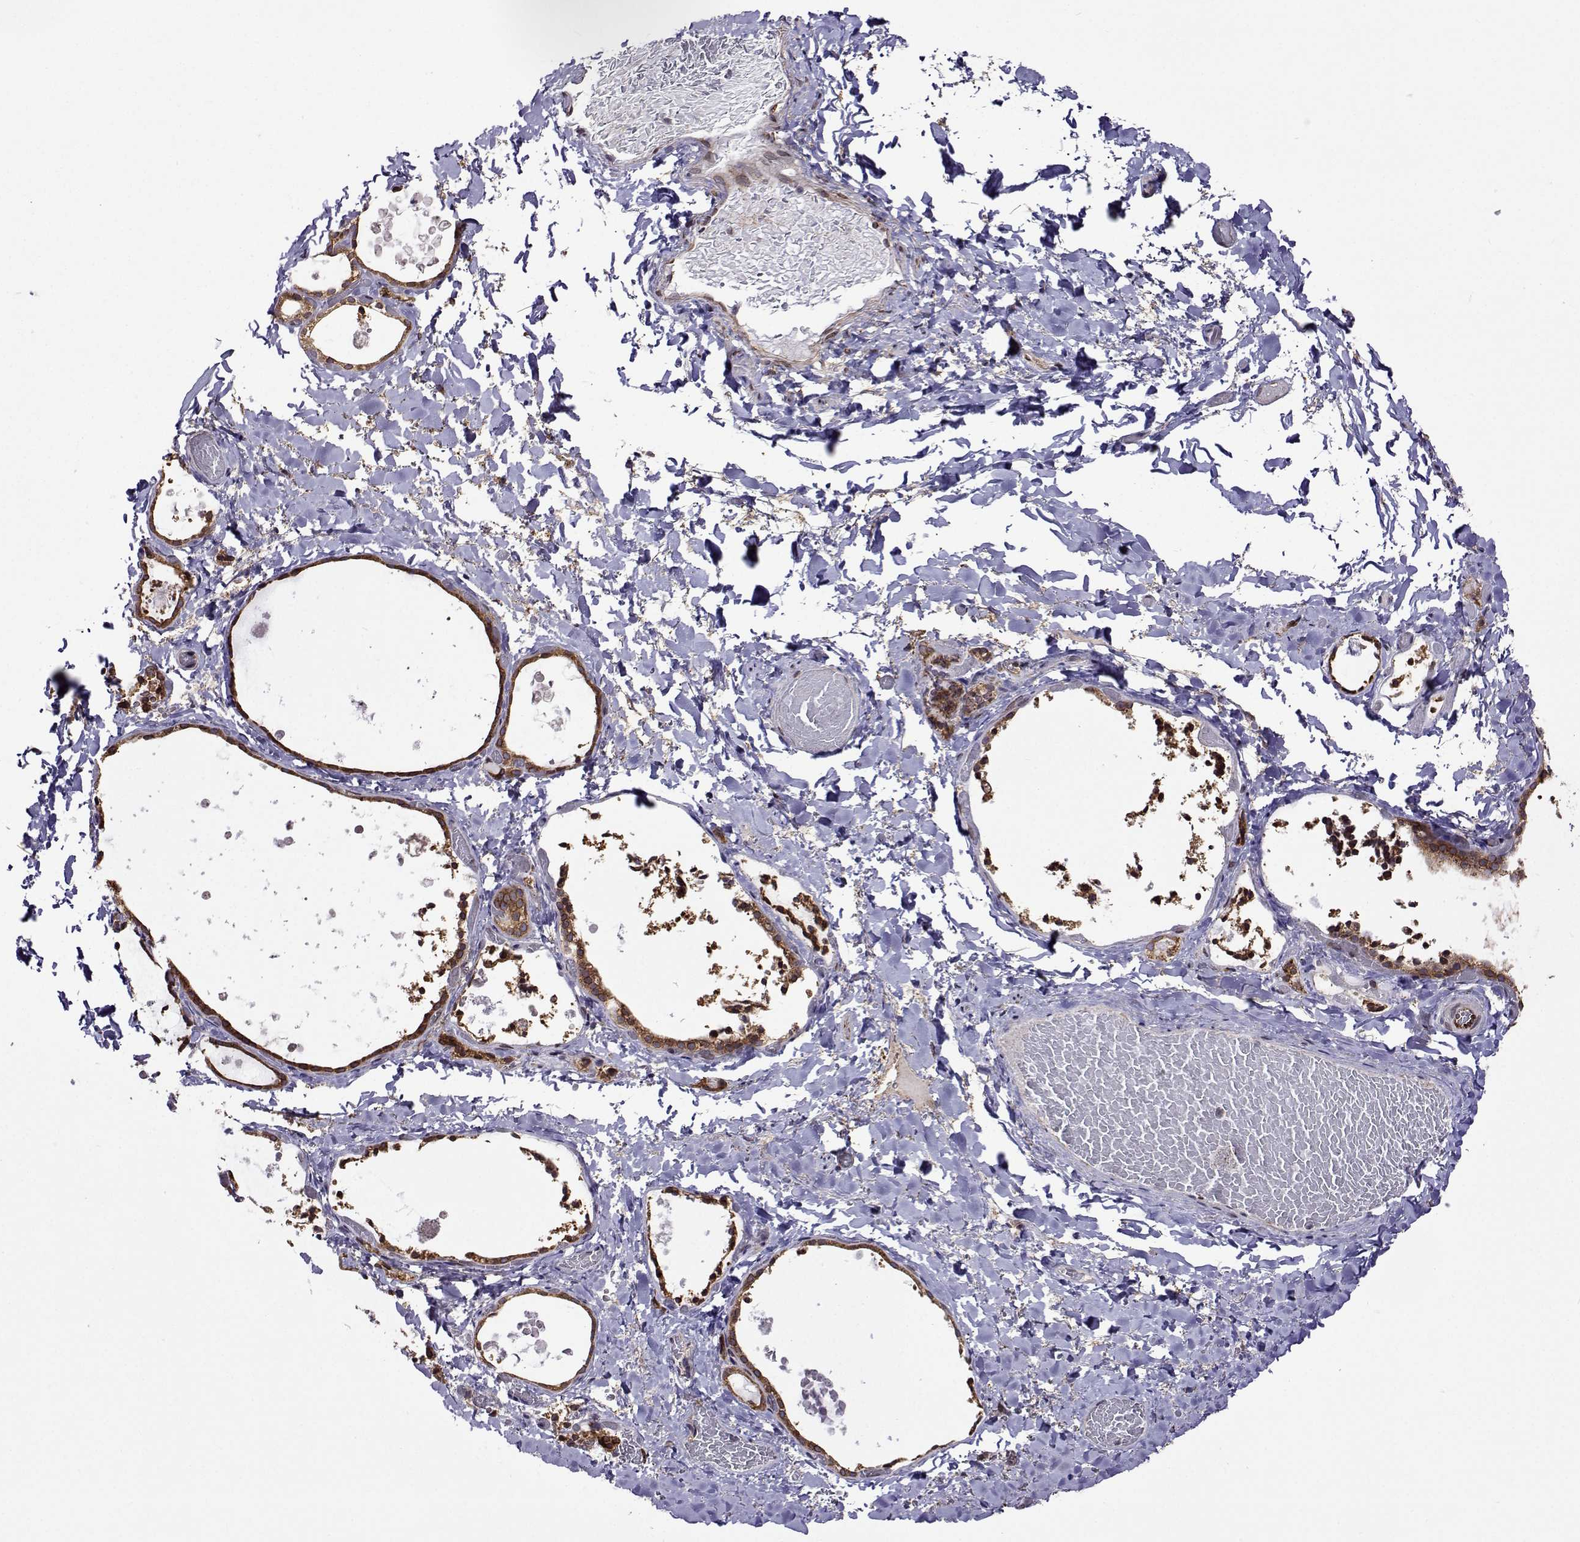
{"staining": {"intensity": "moderate", "quantity": ">75%", "location": "cytoplasmic/membranous"}, "tissue": "thyroid gland", "cell_type": "Glandular cells", "image_type": "normal", "snomed": [{"axis": "morphology", "description": "Normal tissue, NOS"}, {"axis": "topography", "description": "Thyroid gland"}], "caption": "Immunohistochemical staining of unremarkable thyroid gland displays moderate cytoplasmic/membranous protein expression in approximately >75% of glandular cells. (DAB (3,3'-diaminobenzidine) = brown stain, brightfield microscopy at high magnification).", "gene": "PGRMC2", "patient": {"sex": "female", "age": 56}}